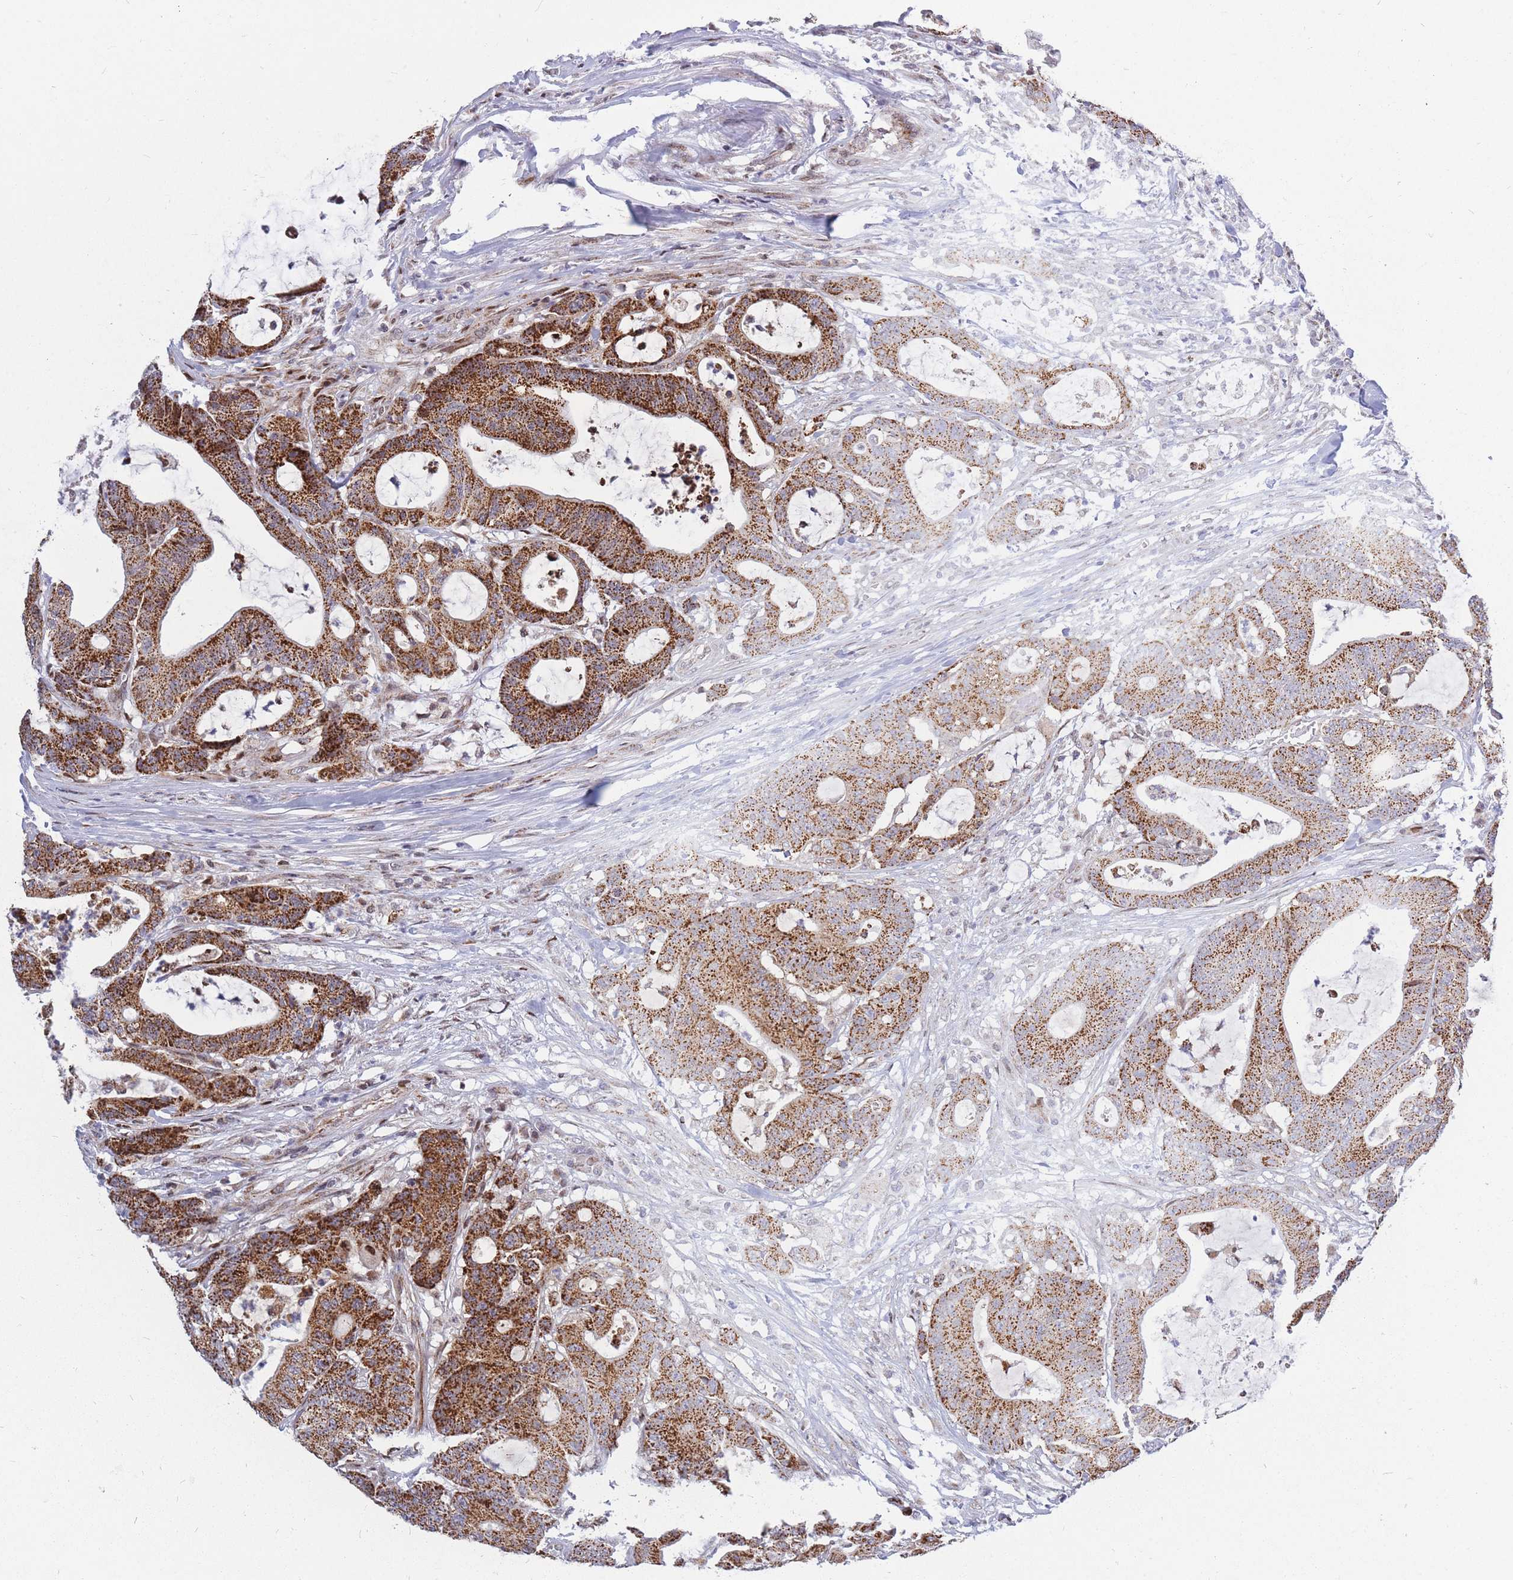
{"staining": {"intensity": "strong", "quantity": ">75%", "location": "cytoplasmic/membranous"}, "tissue": "colorectal cancer", "cell_type": "Tumor cells", "image_type": "cancer", "snomed": [{"axis": "morphology", "description": "Adenocarcinoma, NOS"}, {"axis": "topography", "description": "Colon"}], "caption": "A high amount of strong cytoplasmic/membranous staining is appreciated in approximately >75% of tumor cells in colorectal cancer tissue.", "gene": "MOB4", "patient": {"sex": "female", "age": 84}}